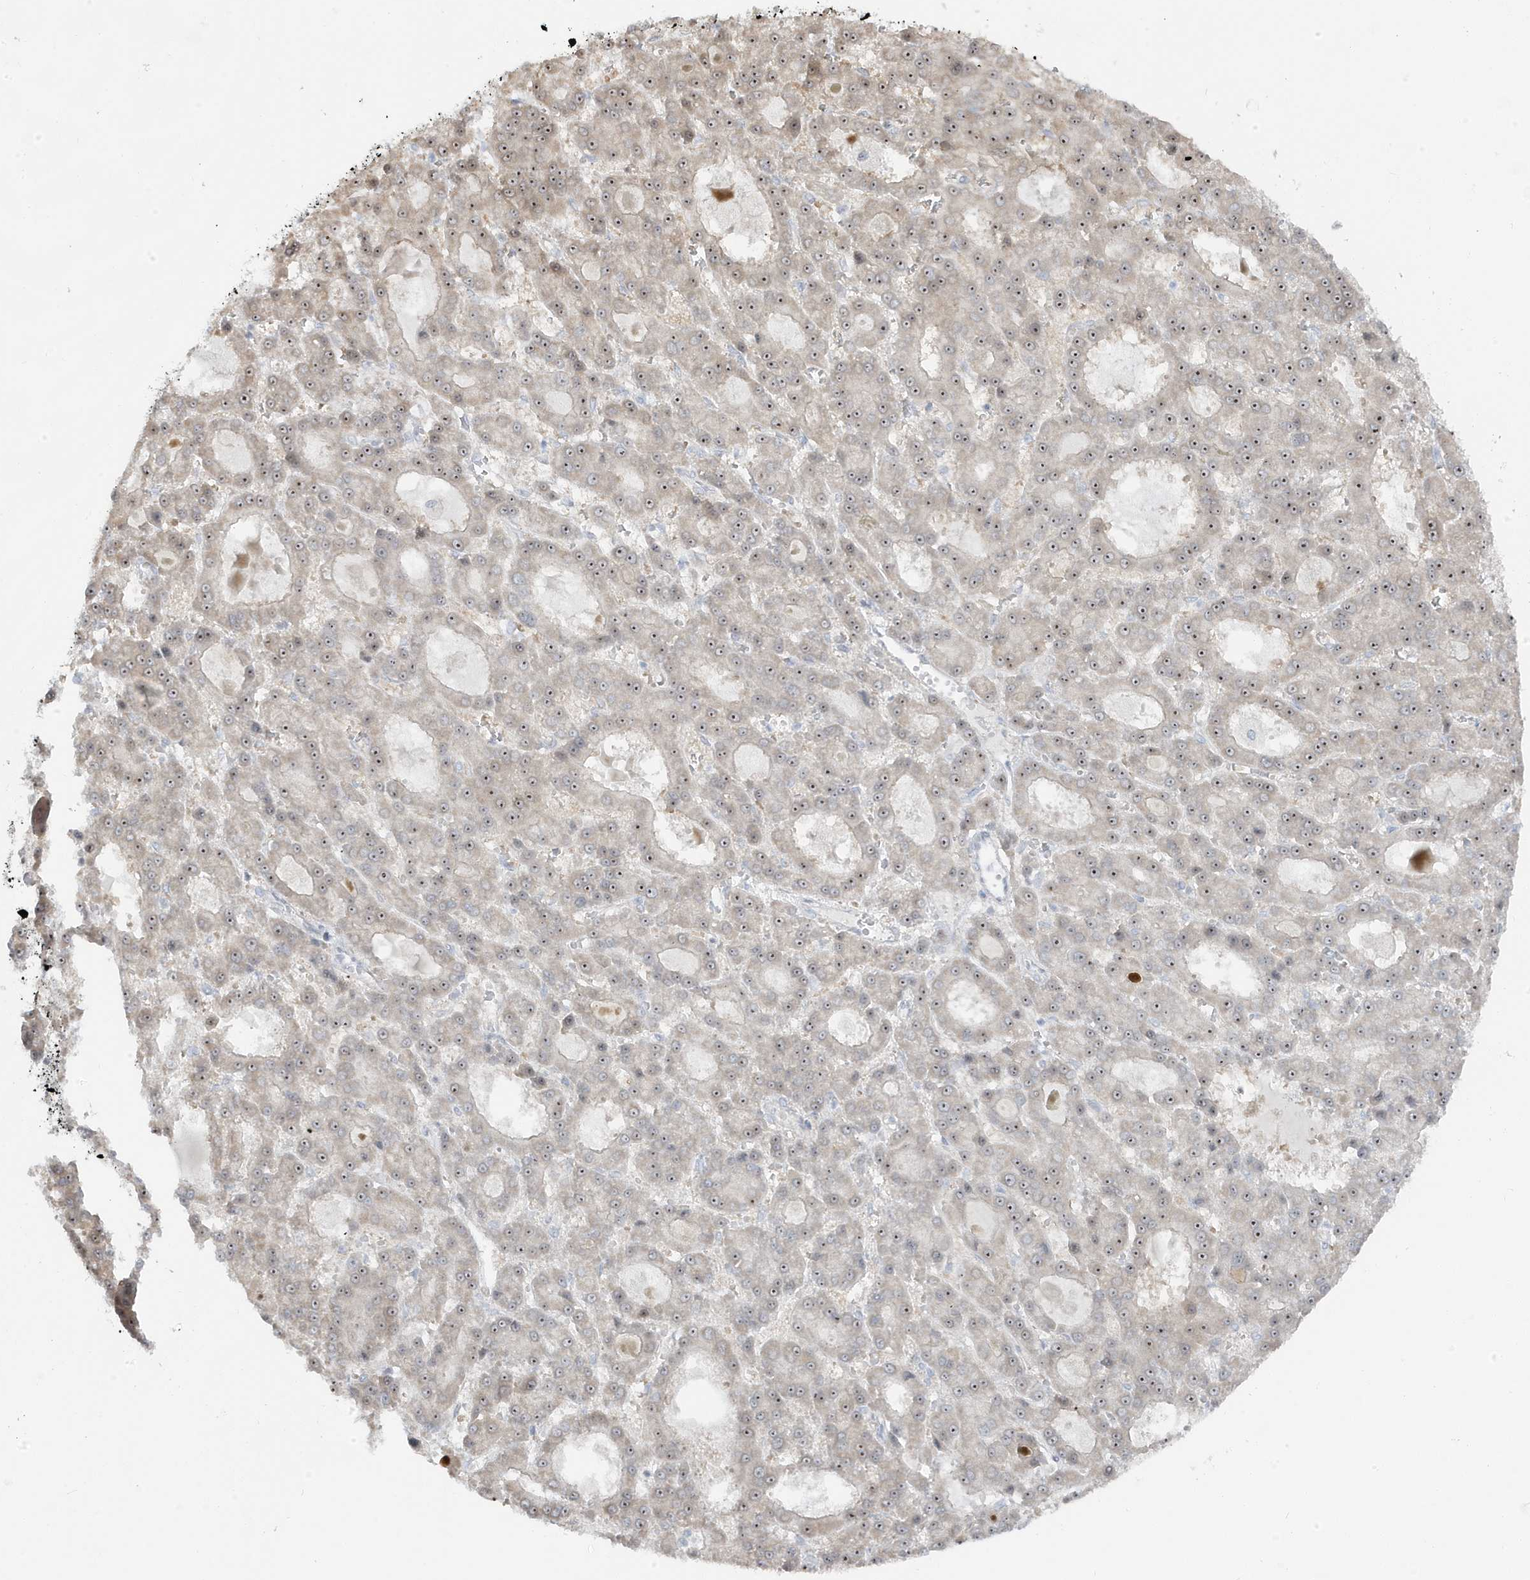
{"staining": {"intensity": "moderate", "quantity": ">75%", "location": "nuclear"}, "tissue": "liver cancer", "cell_type": "Tumor cells", "image_type": "cancer", "snomed": [{"axis": "morphology", "description": "Carcinoma, Hepatocellular, NOS"}, {"axis": "topography", "description": "Liver"}], "caption": "Liver hepatocellular carcinoma stained with a brown dye reveals moderate nuclear positive staining in about >75% of tumor cells.", "gene": "TSEN15", "patient": {"sex": "male", "age": 70}}